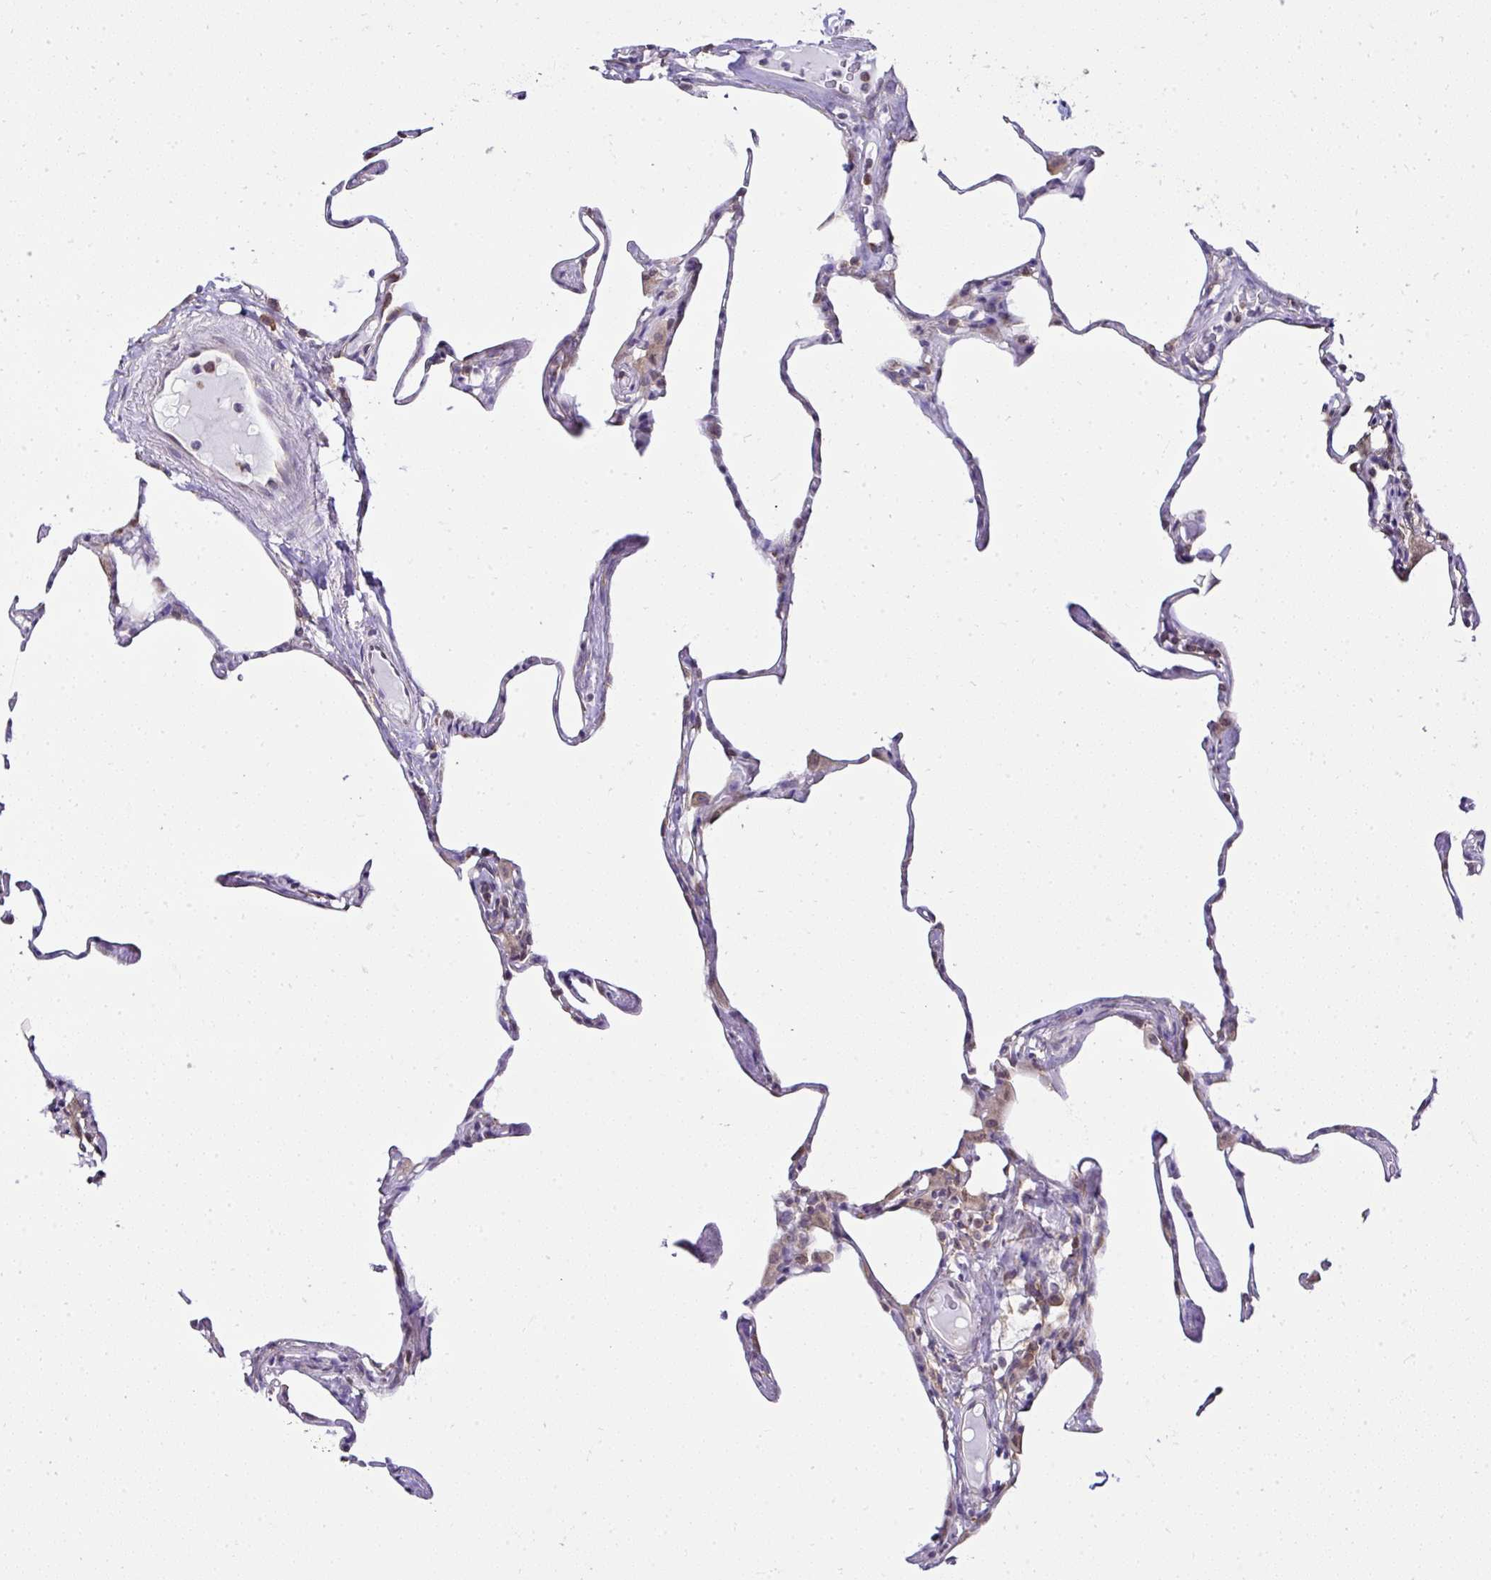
{"staining": {"intensity": "moderate", "quantity": "<25%", "location": "cytoplasmic/membranous"}, "tissue": "lung", "cell_type": "Alveolar cells", "image_type": "normal", "snomed": [{"axis": "morphology", "description": "Normal tissue, NOS"}, {"axis": "topography", "description": "Lung"}], "caption": "IHC image of unremarkable lung: human lung stained using immunohistochemistry (IHC) shows low levels of moderate protein expression localized specifically in the cytoplasmic/membranous of alveolar cells, appearing as a cytoplasmic/membranous brown color.", "gene": "RPS7", "patient": {"sex": "male", "age": 65}}